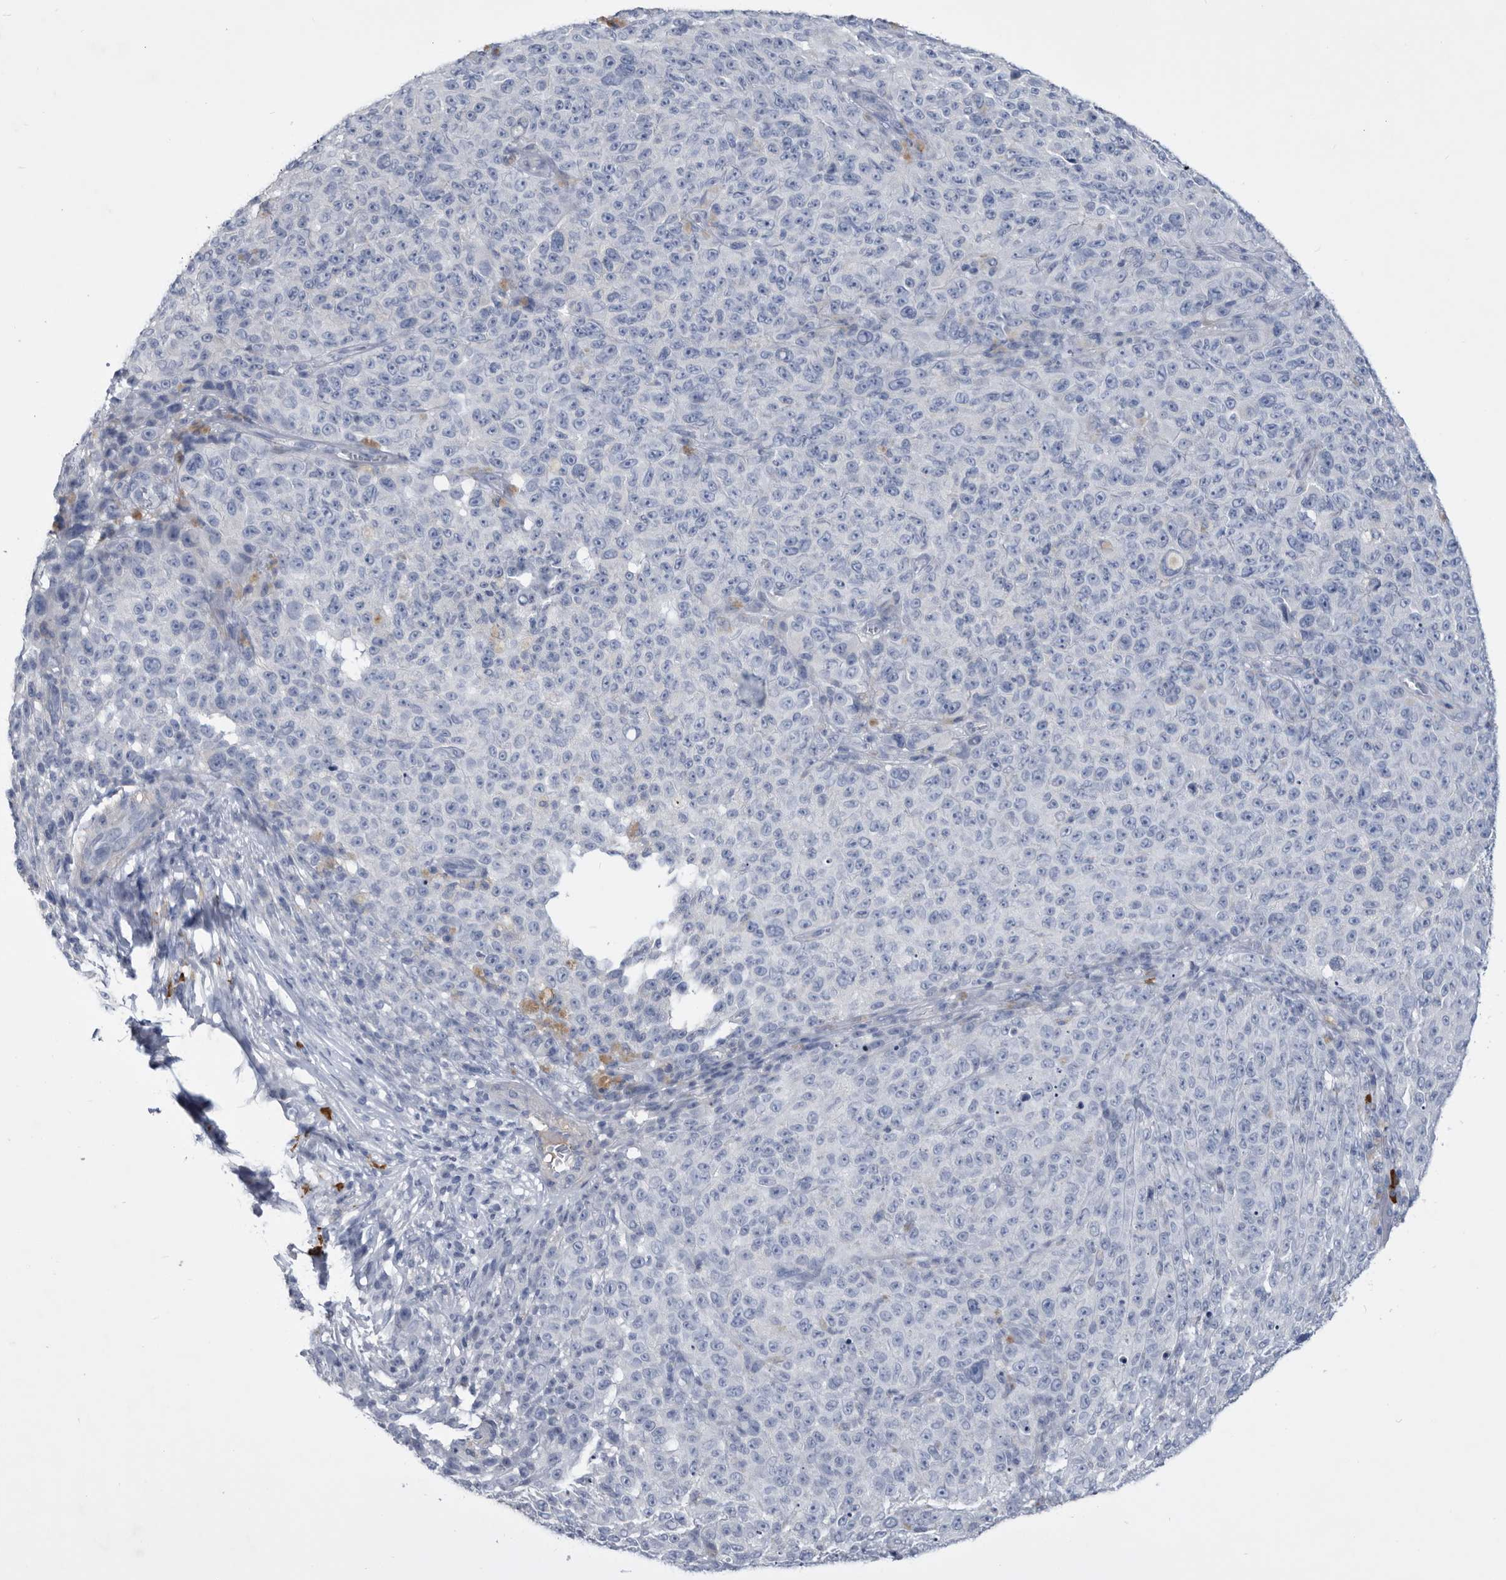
{"staining": {"intensity": "negative", "quantity": "none", "location": "none"}, "tissue": "melanoma", "cell_type": "Tumor cells", "image_type": "cancer", "snomed": [{"axis": "morphology", "description": "Malignant melanoma, NOS"}, {"axis": "topography", "description": "Skin"}], "caption": "This image is of malignant melanoma stained with immunohistochemistry to label a protein in brown with the nuclei are counter-stained blue. There is no expression in tumor cells. (Immunohistochemistry (ihc), brightfield microscopy, high magnification).", "gene": "BTBD6", "patient": {"sex": "female", "age": 82}}